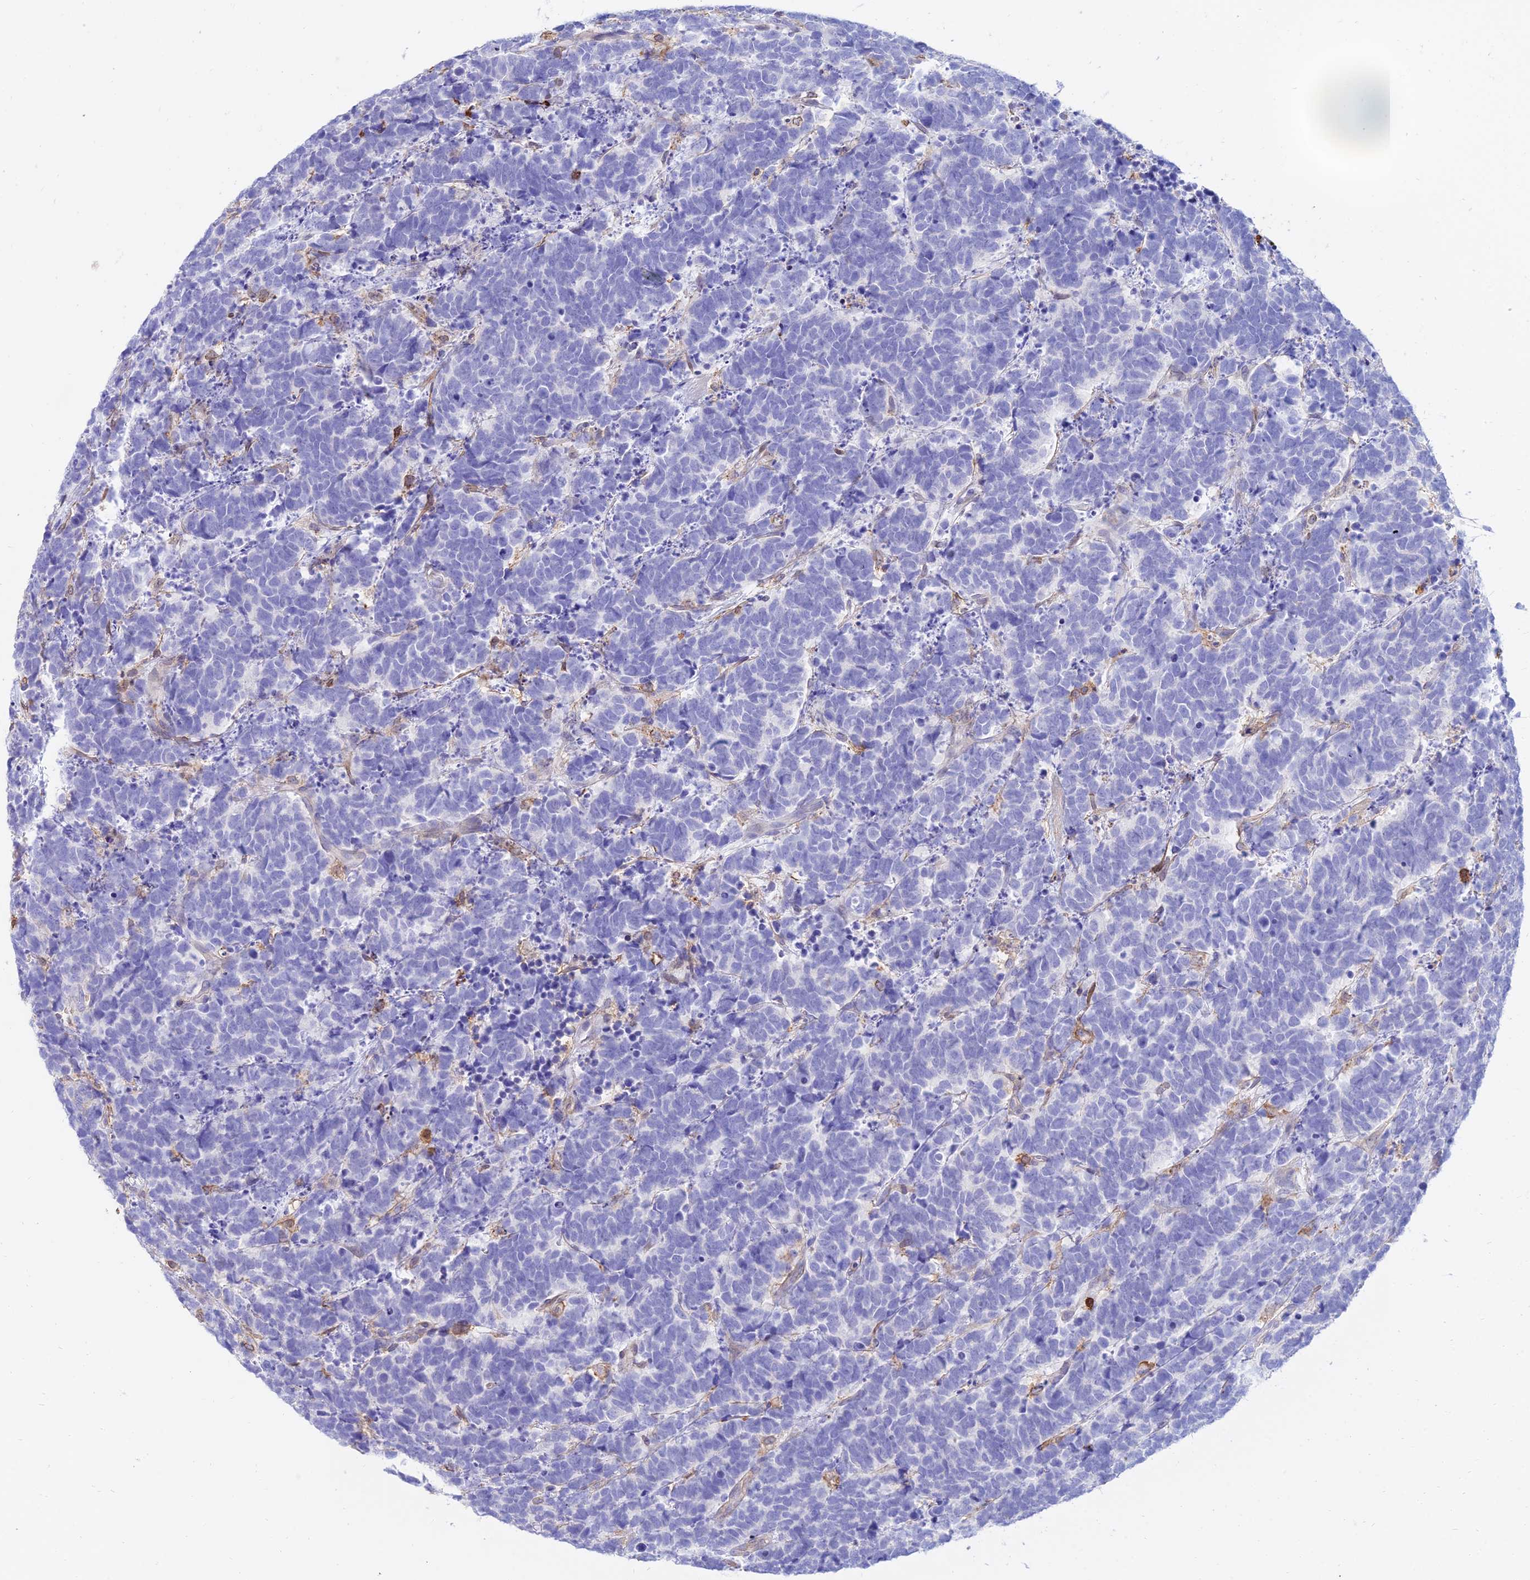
{"staining": {"intensity": "negative", "quantity": "none", "location": "none"}, "tissue": "carcinoid", "cell_type": "Tumor cells", "image_type": "cancer", "snomed": [{"axis": "morphology", "description": "Carcinoma, NOS"}, {"axis": "morphology", "description": "Carcinoid, malignant, NOS"}, {"axis": "topography", "description": "Urinary bladder"}], "caption": "Immunohistochemical staining of carcinoma exhibits no significant staining in tumor cells. (Brightfield microscopy of DAB immunohistochemistry at high magnification).", "gene": "SREK1IP1", "patient": {"sex": "male", "age": 57}}